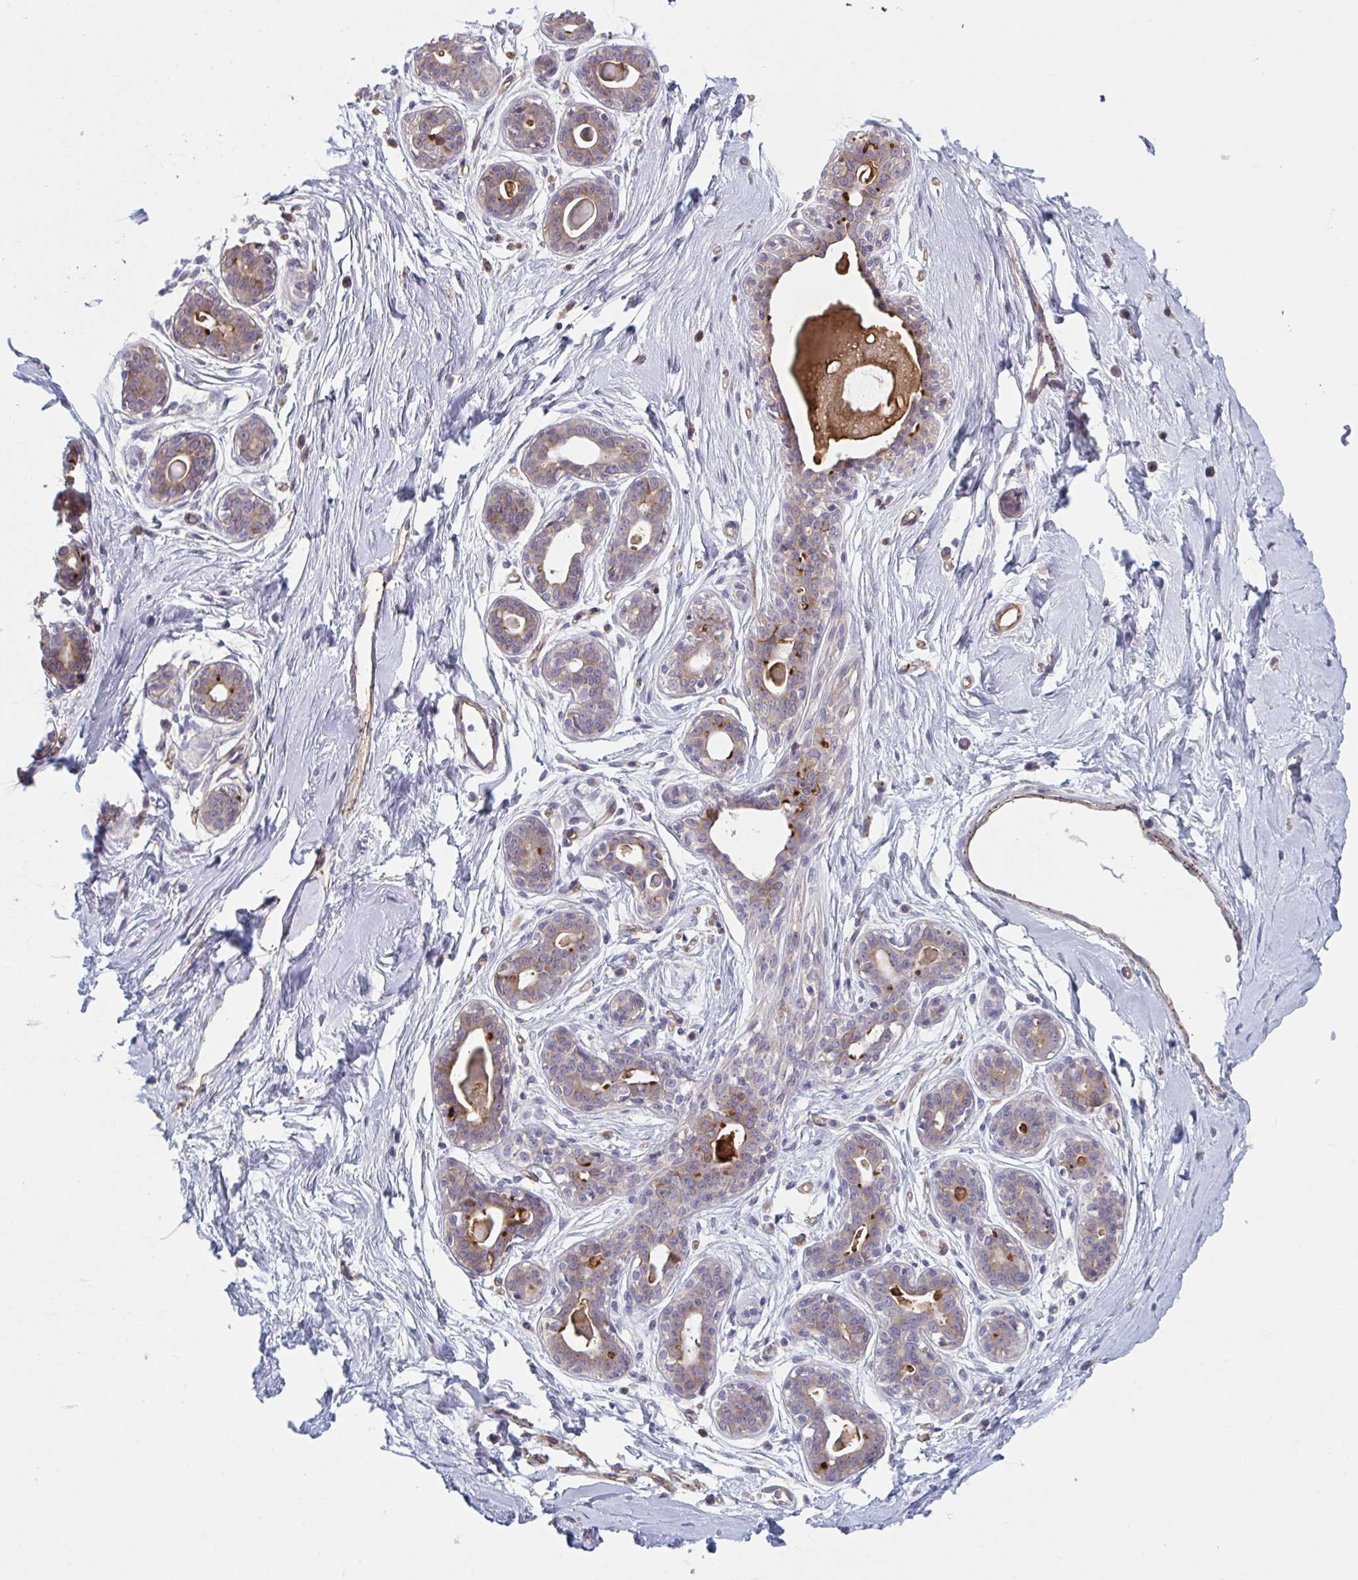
{"staining": {"intensity": "negative", "quantity": "none", "location": "none"}, "tissue": "breast", "cell_type": "Adipocytes", "image_type": "normal", "snomed": [{"axis": "morphology", "description": "Normal tissue, NOS"}, {"axis": "topography", "description": "Breast"}], "caption": "High power microscopy histopathology image of an immunohistochemistry (IHC) image of normal breast, revealing no significant staining in adipocytes.", "gene": "TNFSF10", "patient": {"sex": "female", "age": 45}}